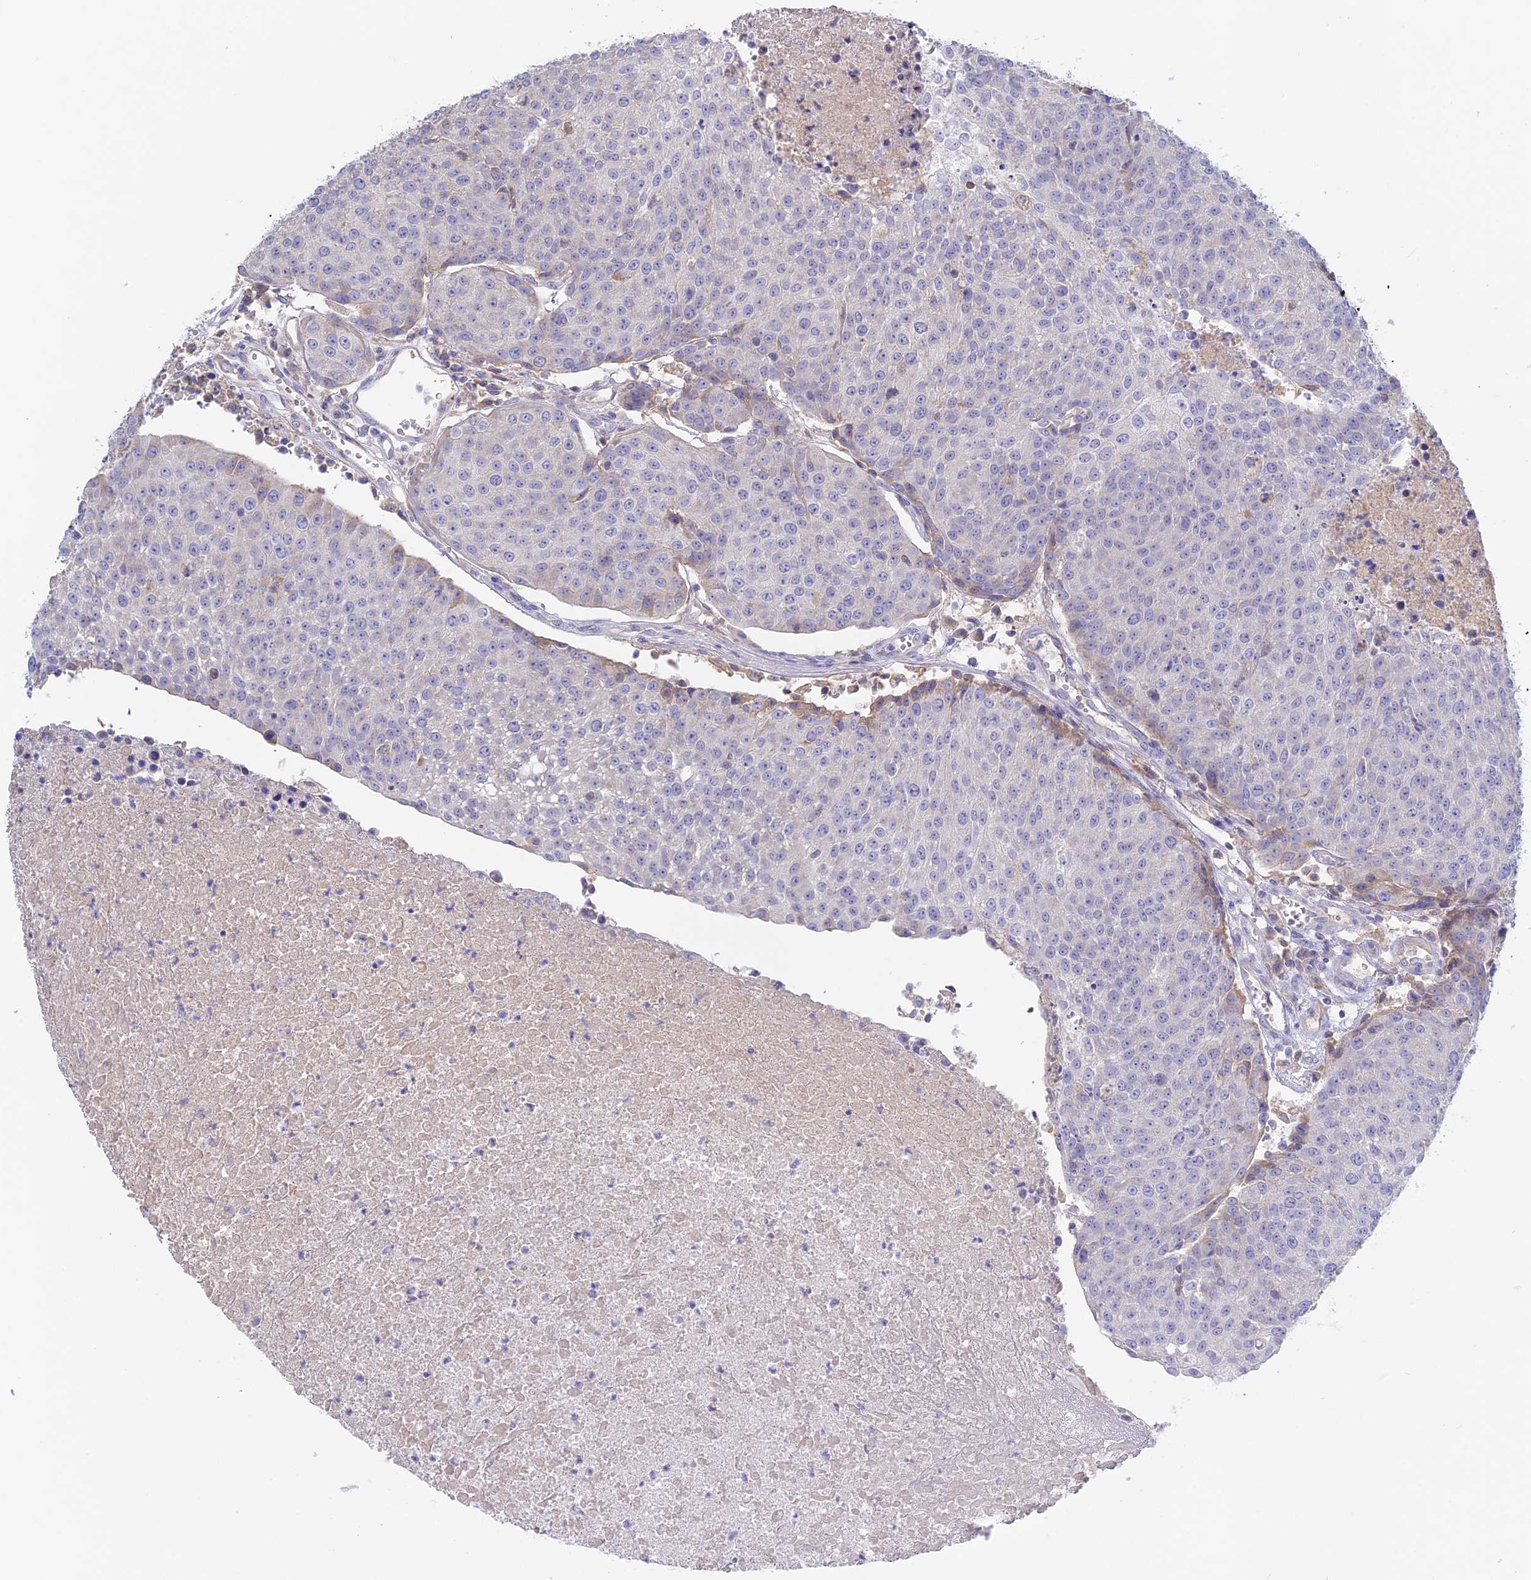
{"staining": {"intensity": "negative", "quantity": "none", "location": "none"}, "tissue": "urothelial cancer", "cell_type": "Tumor cells", "image_type": "cancer", "snomed": [{"axis": "morphology", "description": "Urothelial carcinoma, High grade"}, {"axis": "topography", "description": "Urinary bladder"}], "caption": "The image demonstrates no significant expression in tumor cells of urothelial cancer.", "gene": "ADGRA1", "patient": {"sex": "female", "age": 85}}